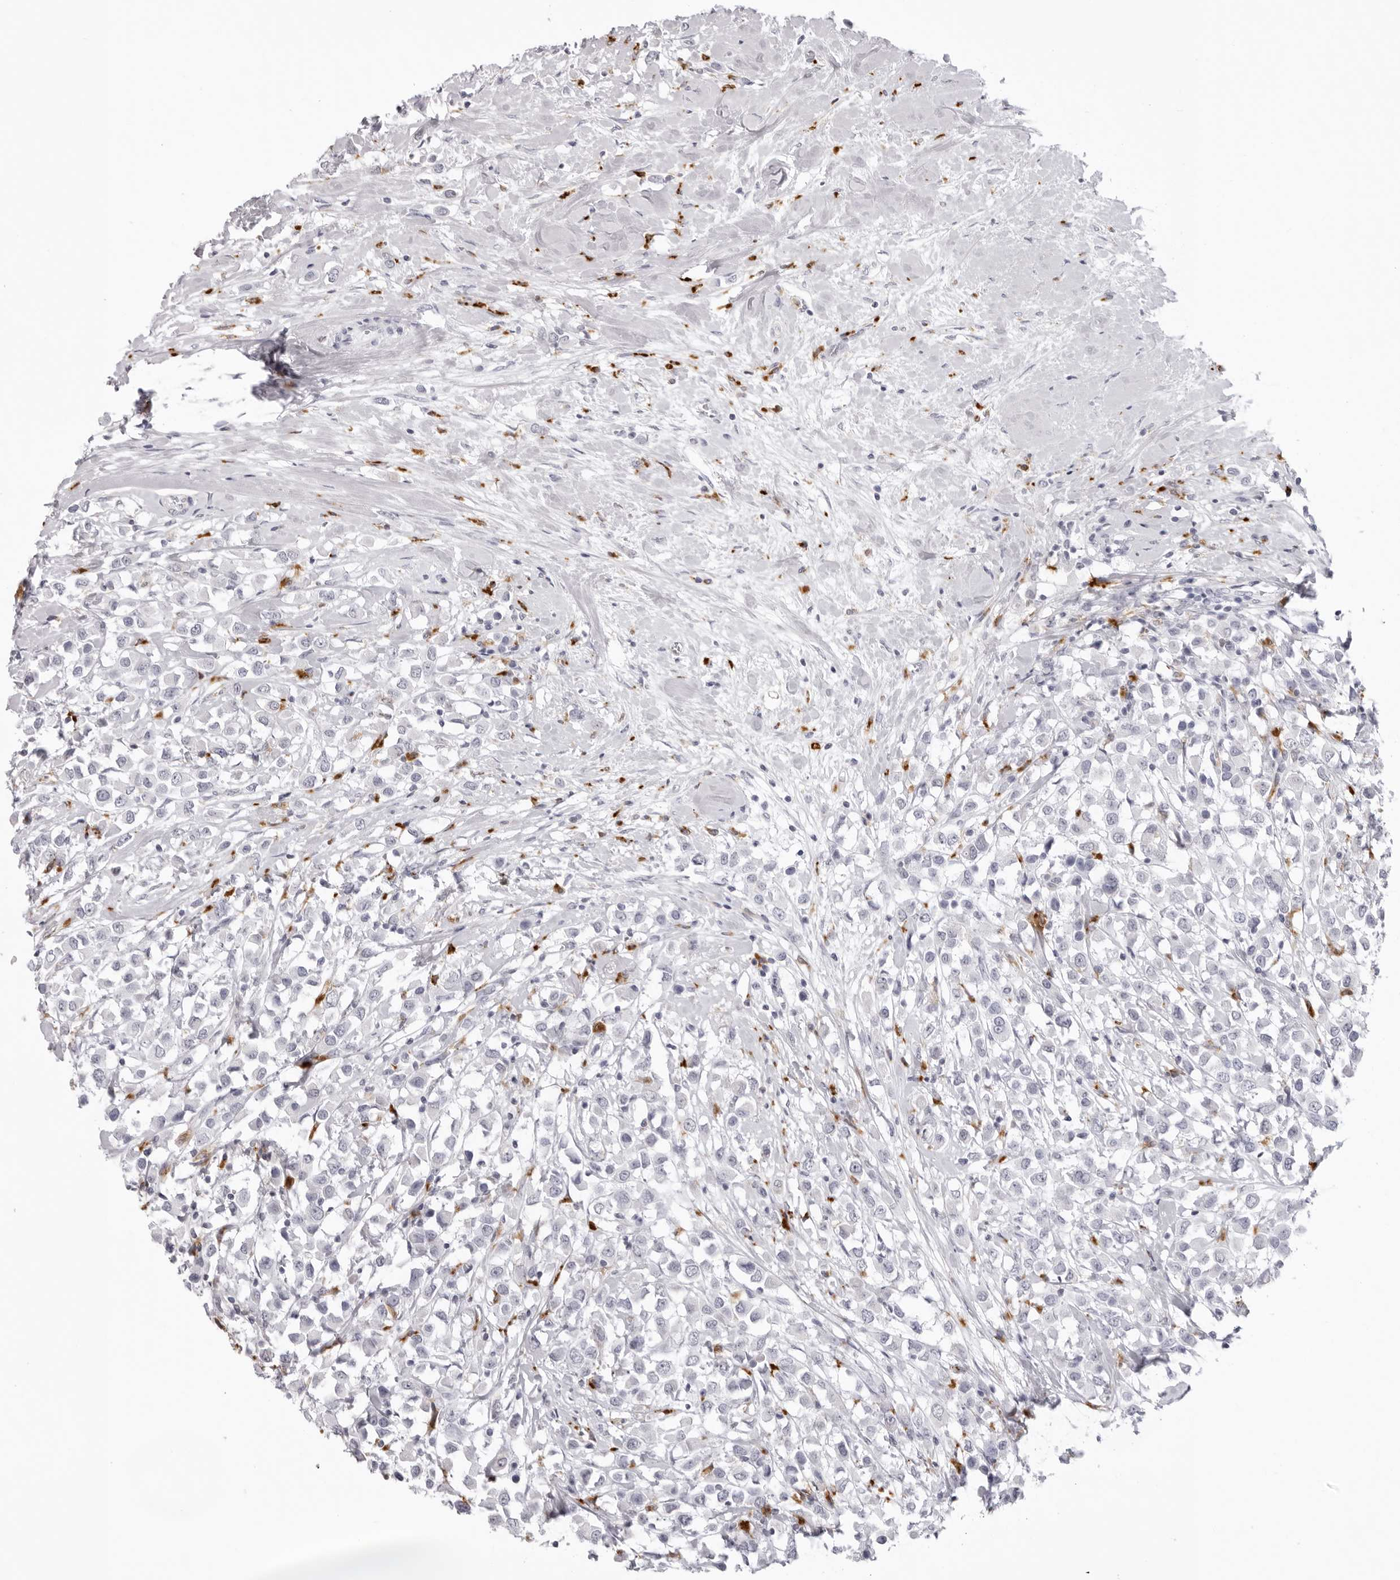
{"staining": {"intensity": "negative", "quantity": "none", "location": "none"}, "tissue": "breast cancer", "cell_type": "Tumor cells", "image_type": "cancer", "snomed": [{"axis": "morphology", "description": "Duct carcinoma"}, {"axis": "topography", "description": "Breast"}], "caption": "High power microscopy histopathology image of an immunohistochemistry histopathology image of breast cancer (intraductal carcinoma), revealing no significant positivity in tumor cells.", "gene": "IL25", "patient": {"sex": "female", "age": 61}}